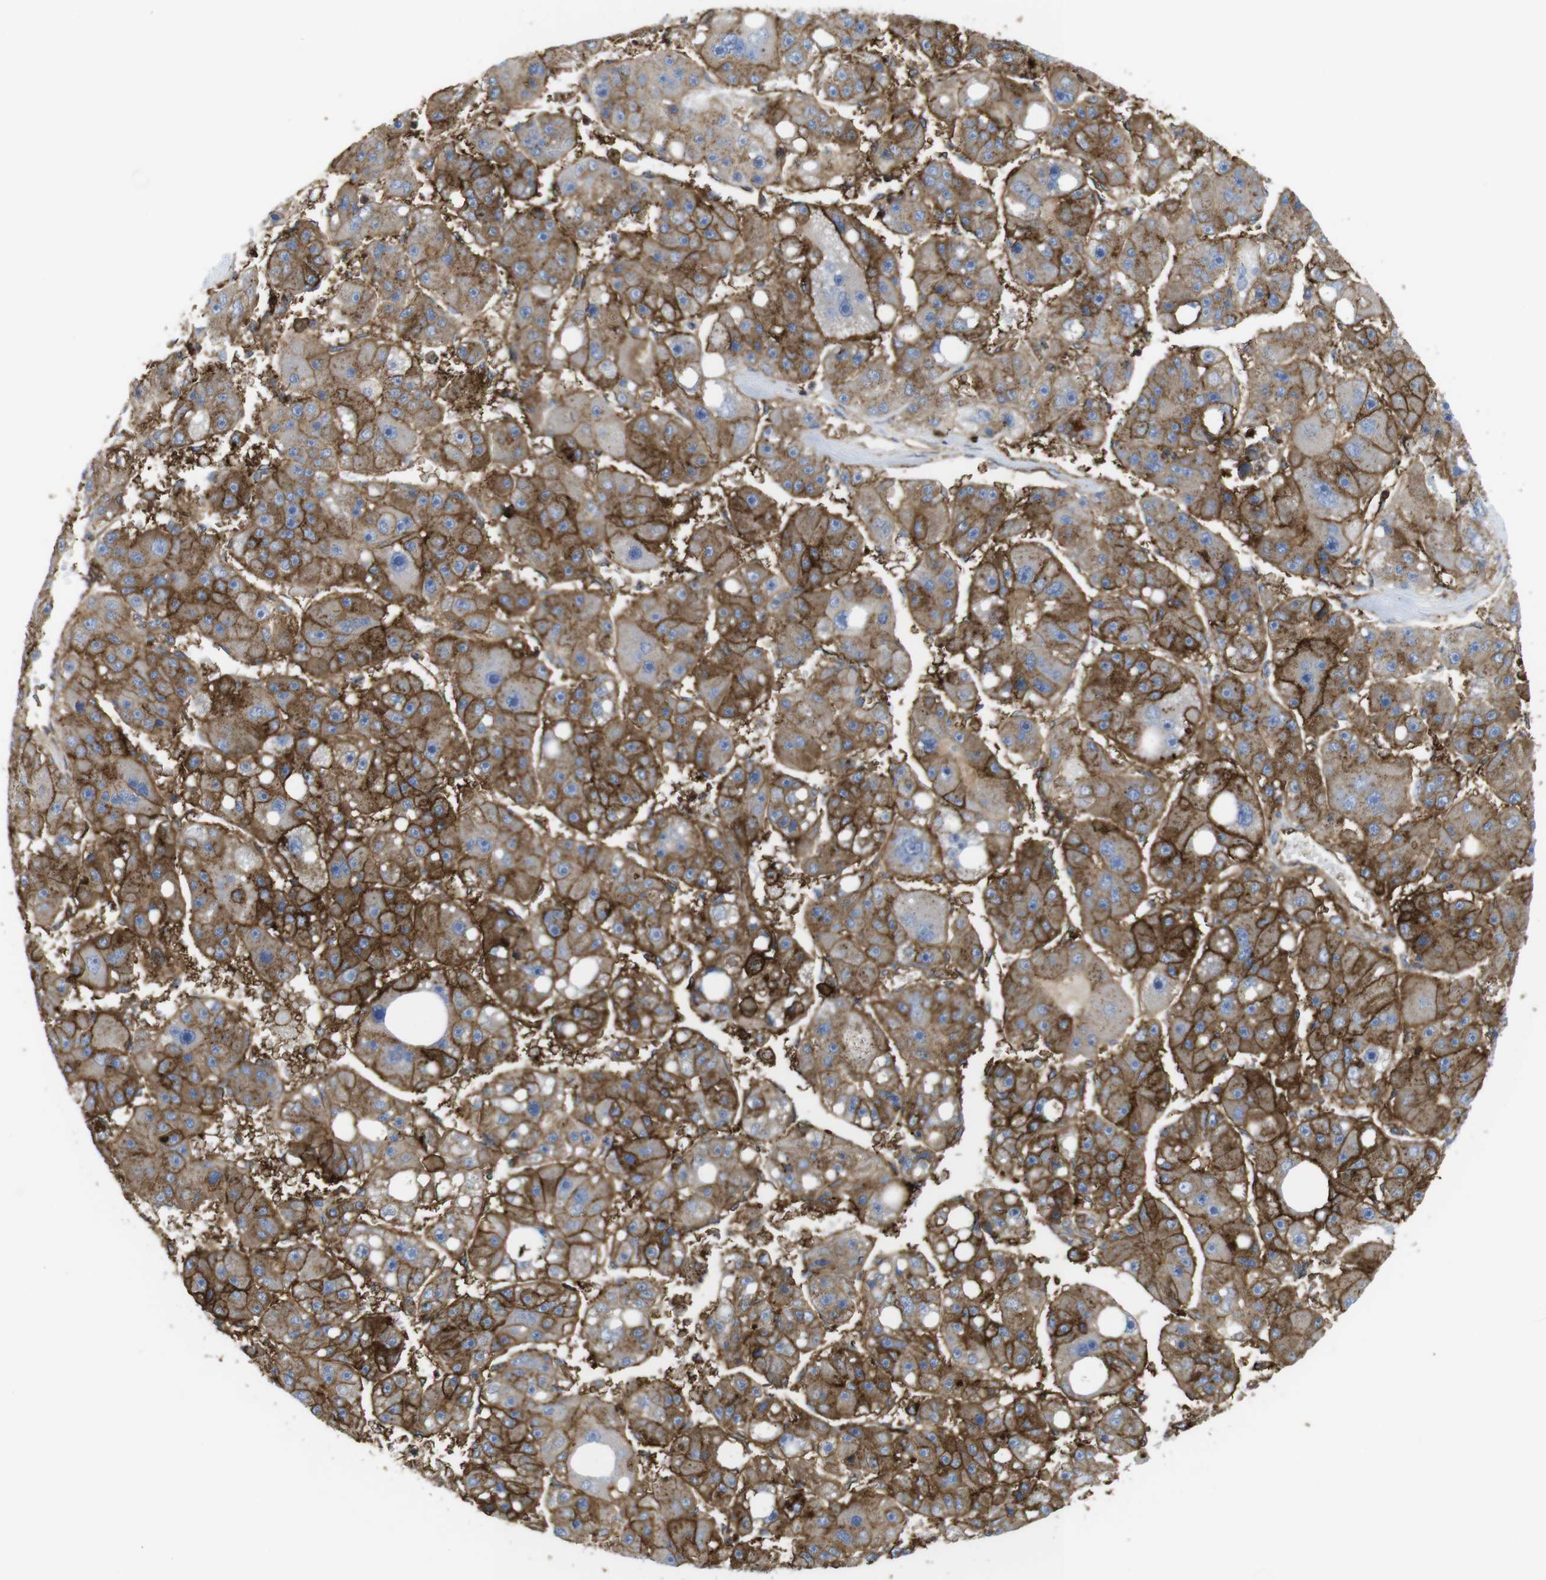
{"staining": {"intensity": "strong", "quantity": ">75%", "location": "cytoplasmic/membranous"}, "tissue": "liver cancer", "cell_type": "Tumor cells", "image_type": "cancer", "snomed": [{"axis": "morphology", "description": "Carcinoma, Hepatocellular, NOS"}, {"axis": "topography", "description": "Liver"}], "caption": "High-power microscopy captured an IHC histopathology image of hepatocellular carcinoma (liver), revealing strong cytoplasmic/membranous positivity in about >75% of tumor cells.", "gene": "CCR6", "patient": {"sex": "female", "age": 61}}